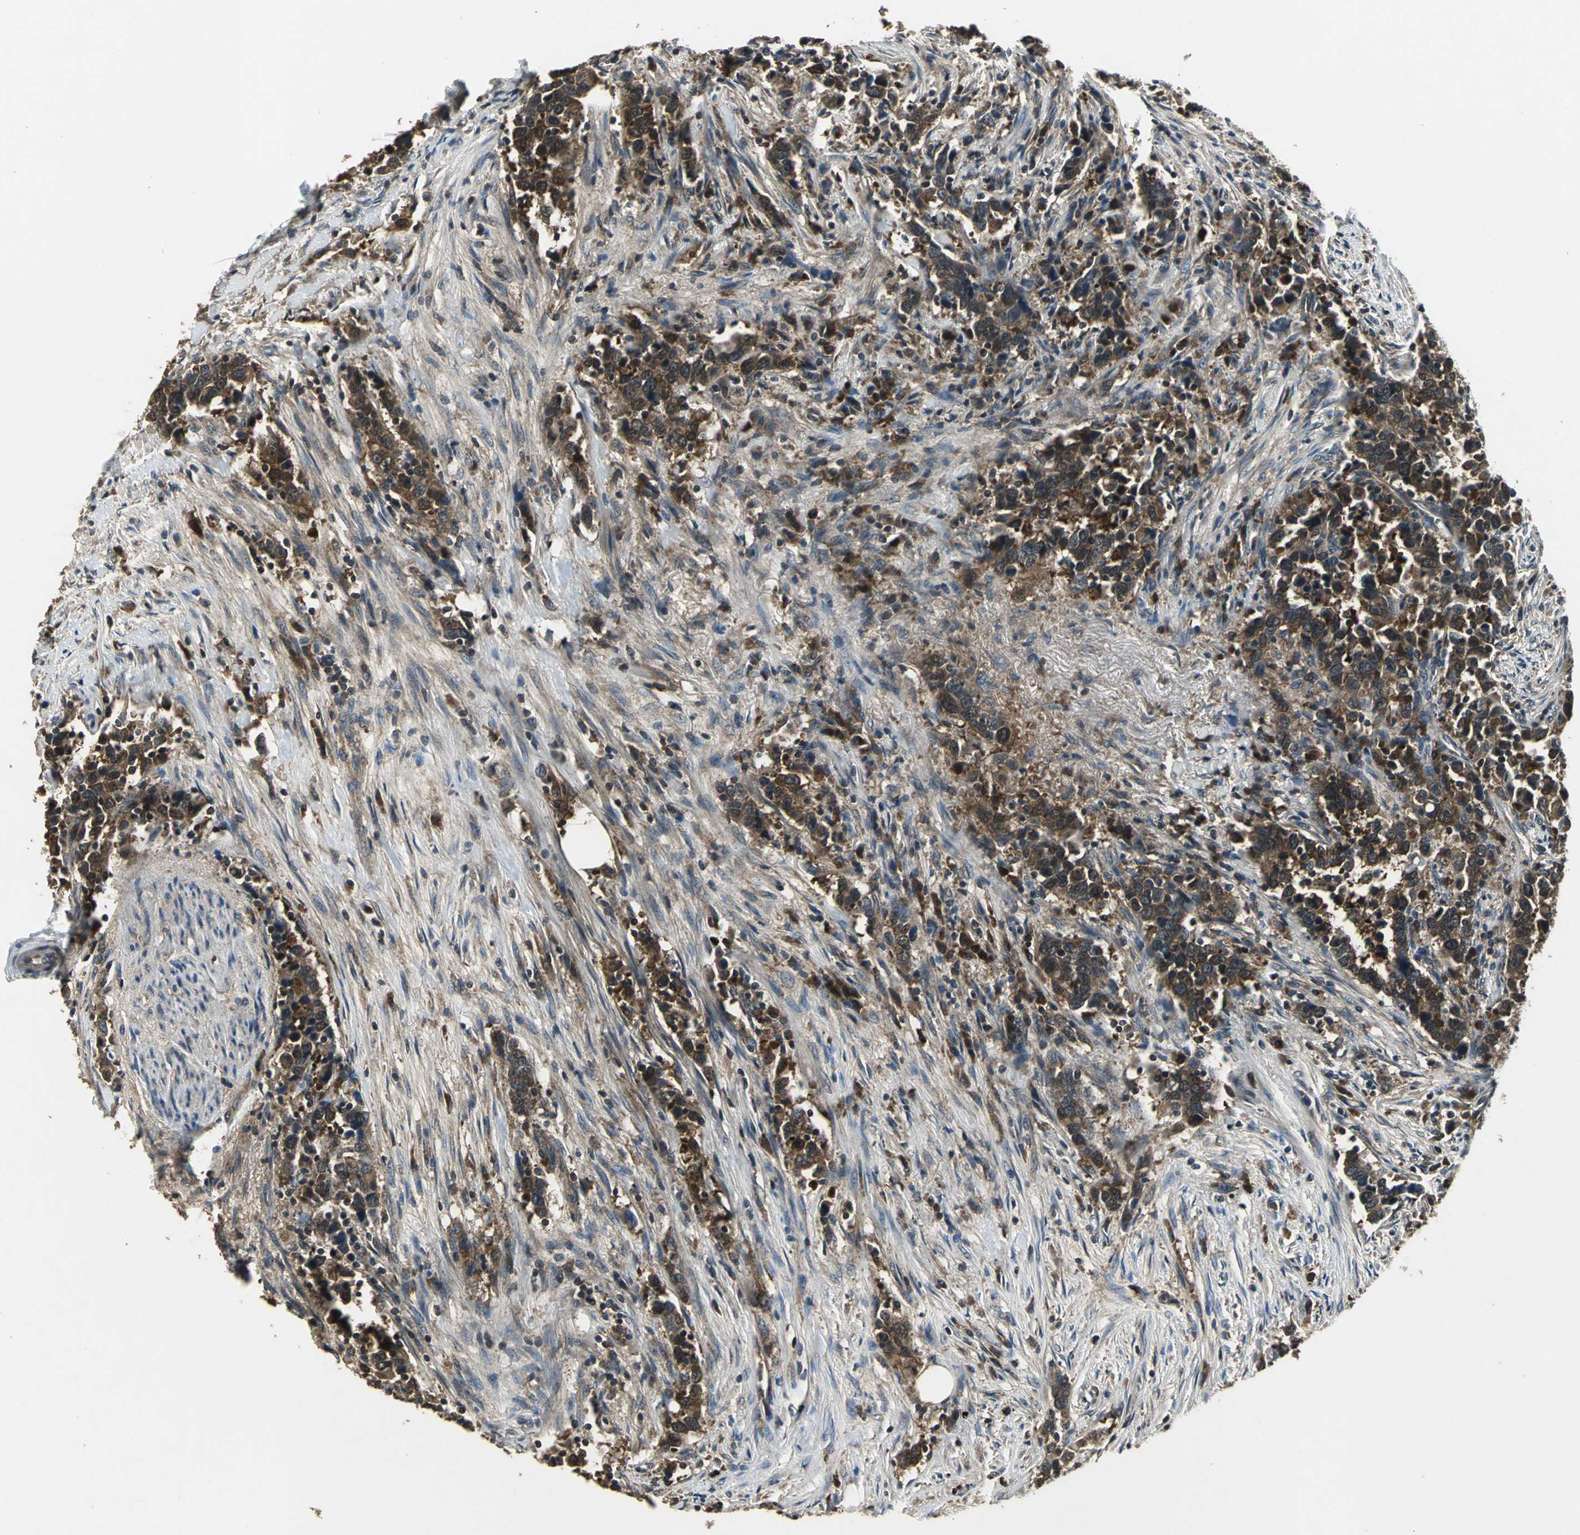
{"staining": {"intensity": "moderate", "quantity": ">75%", "location": "cytoplasmic/membranous"}, "tissue": "urothelial cancer", "cell_type": "Tumor cells", "image_type": "cancer", "snomed": [{"axis": "morphology", "description": "Urothelial carcinoma, High grade"}, {"axis": "topography", "description": "Urinary bladder"}], "caption": "Tumor cells display medium levels of moderate cytoplasmic/membranous staining in approximately >75% of cells in human high-grade urothelial carcinoma.", "gene": "IRF3", "patient": {"sex": "male", "age": 61}}